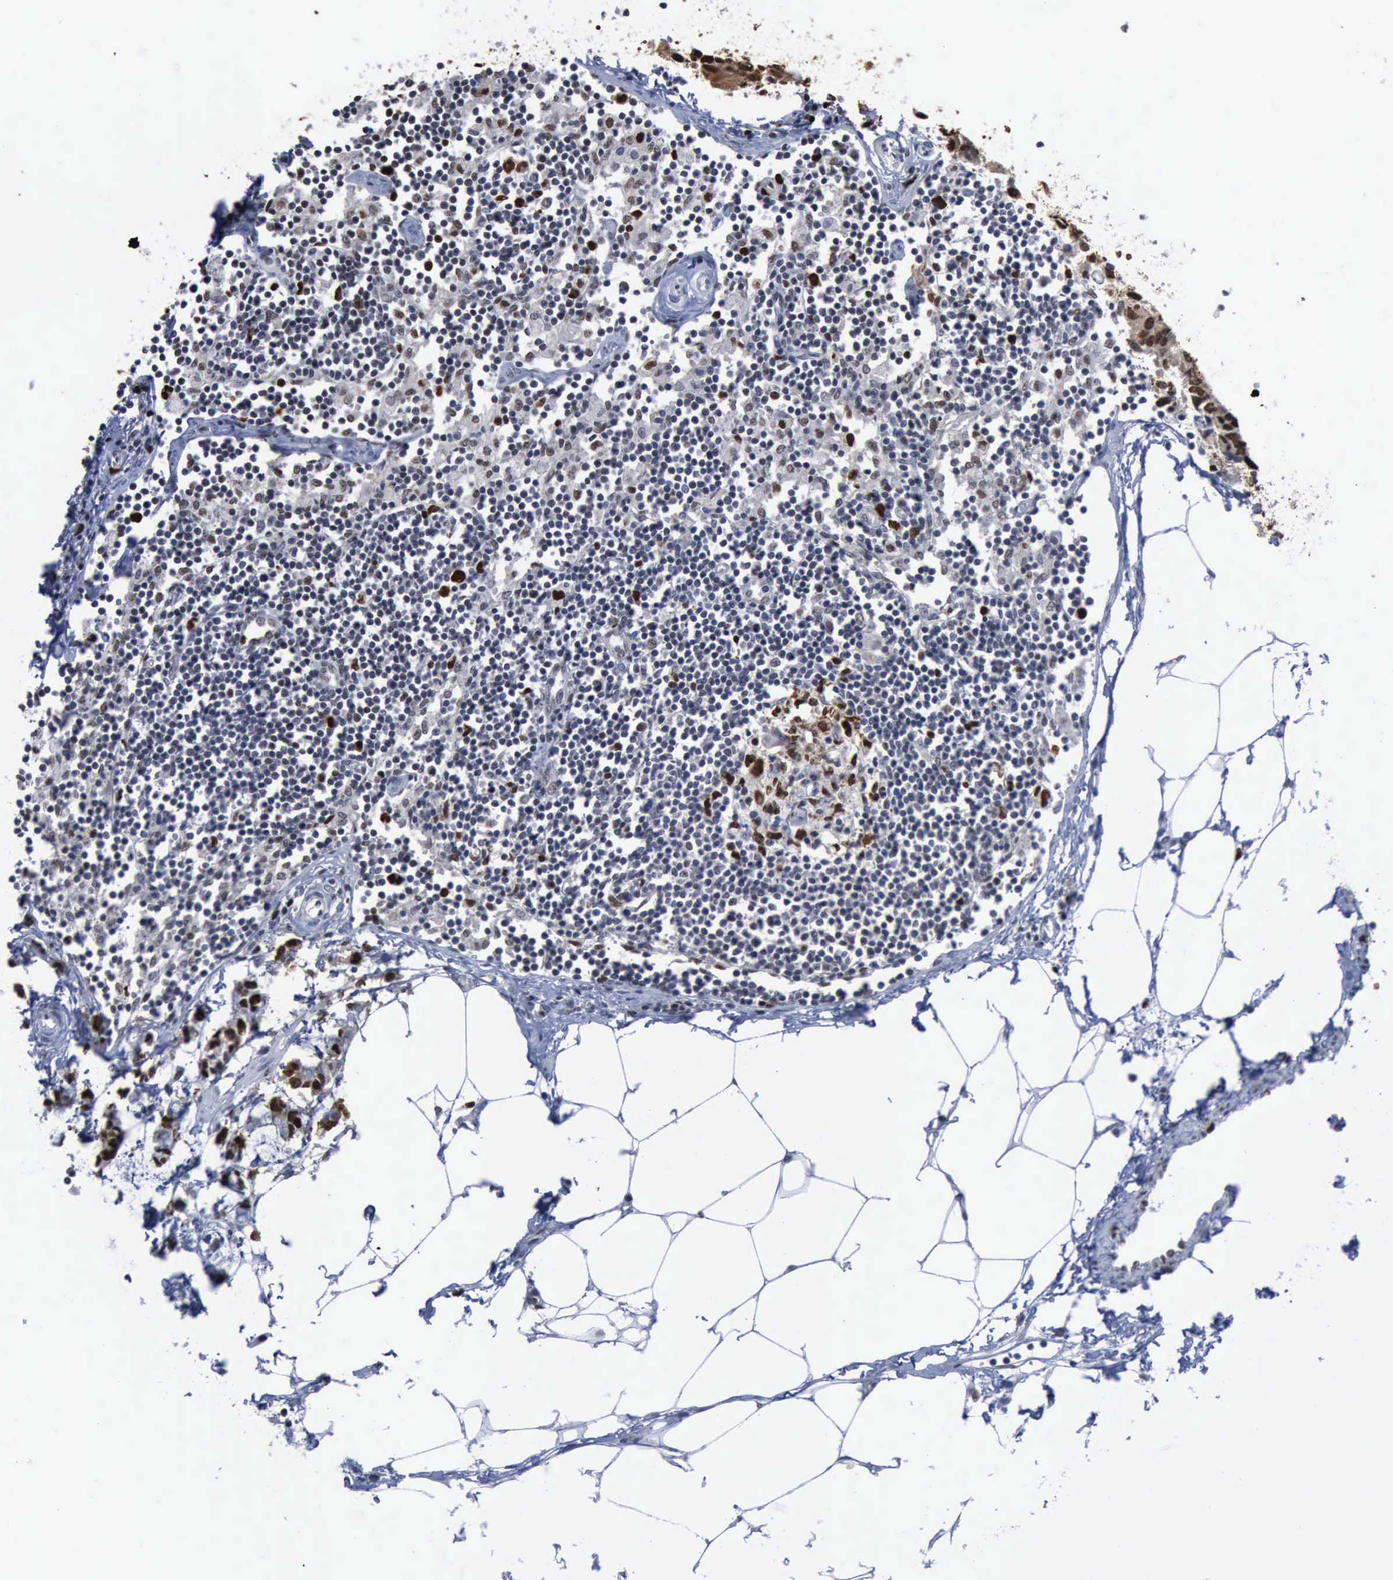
{"staining": {"intensity": "moderate", "quantity": "25%-75%", "location": "nuclear"}, "tissue": "colorectal cancer", "cell_type": "Tumor cells", "image_type": "cancer", "snomed": [{"axis": "morphology", "description": "Normal tissue, NOS"}, {"axis": "morphology", "description": "Adenocarcinoma, NOS"}, {"axis": "topography", "description": "Colon"}, {"axis": "topography", "description": "Peripheral nerve tissue"}], "caption": "Moderate nuclear protein positivity is identified in about 25%-75% of tumor cells in colorectal cancer (adenocarcinoma).", "gene": "PCNA", "patient": {"sex": "male", "age": 14}}